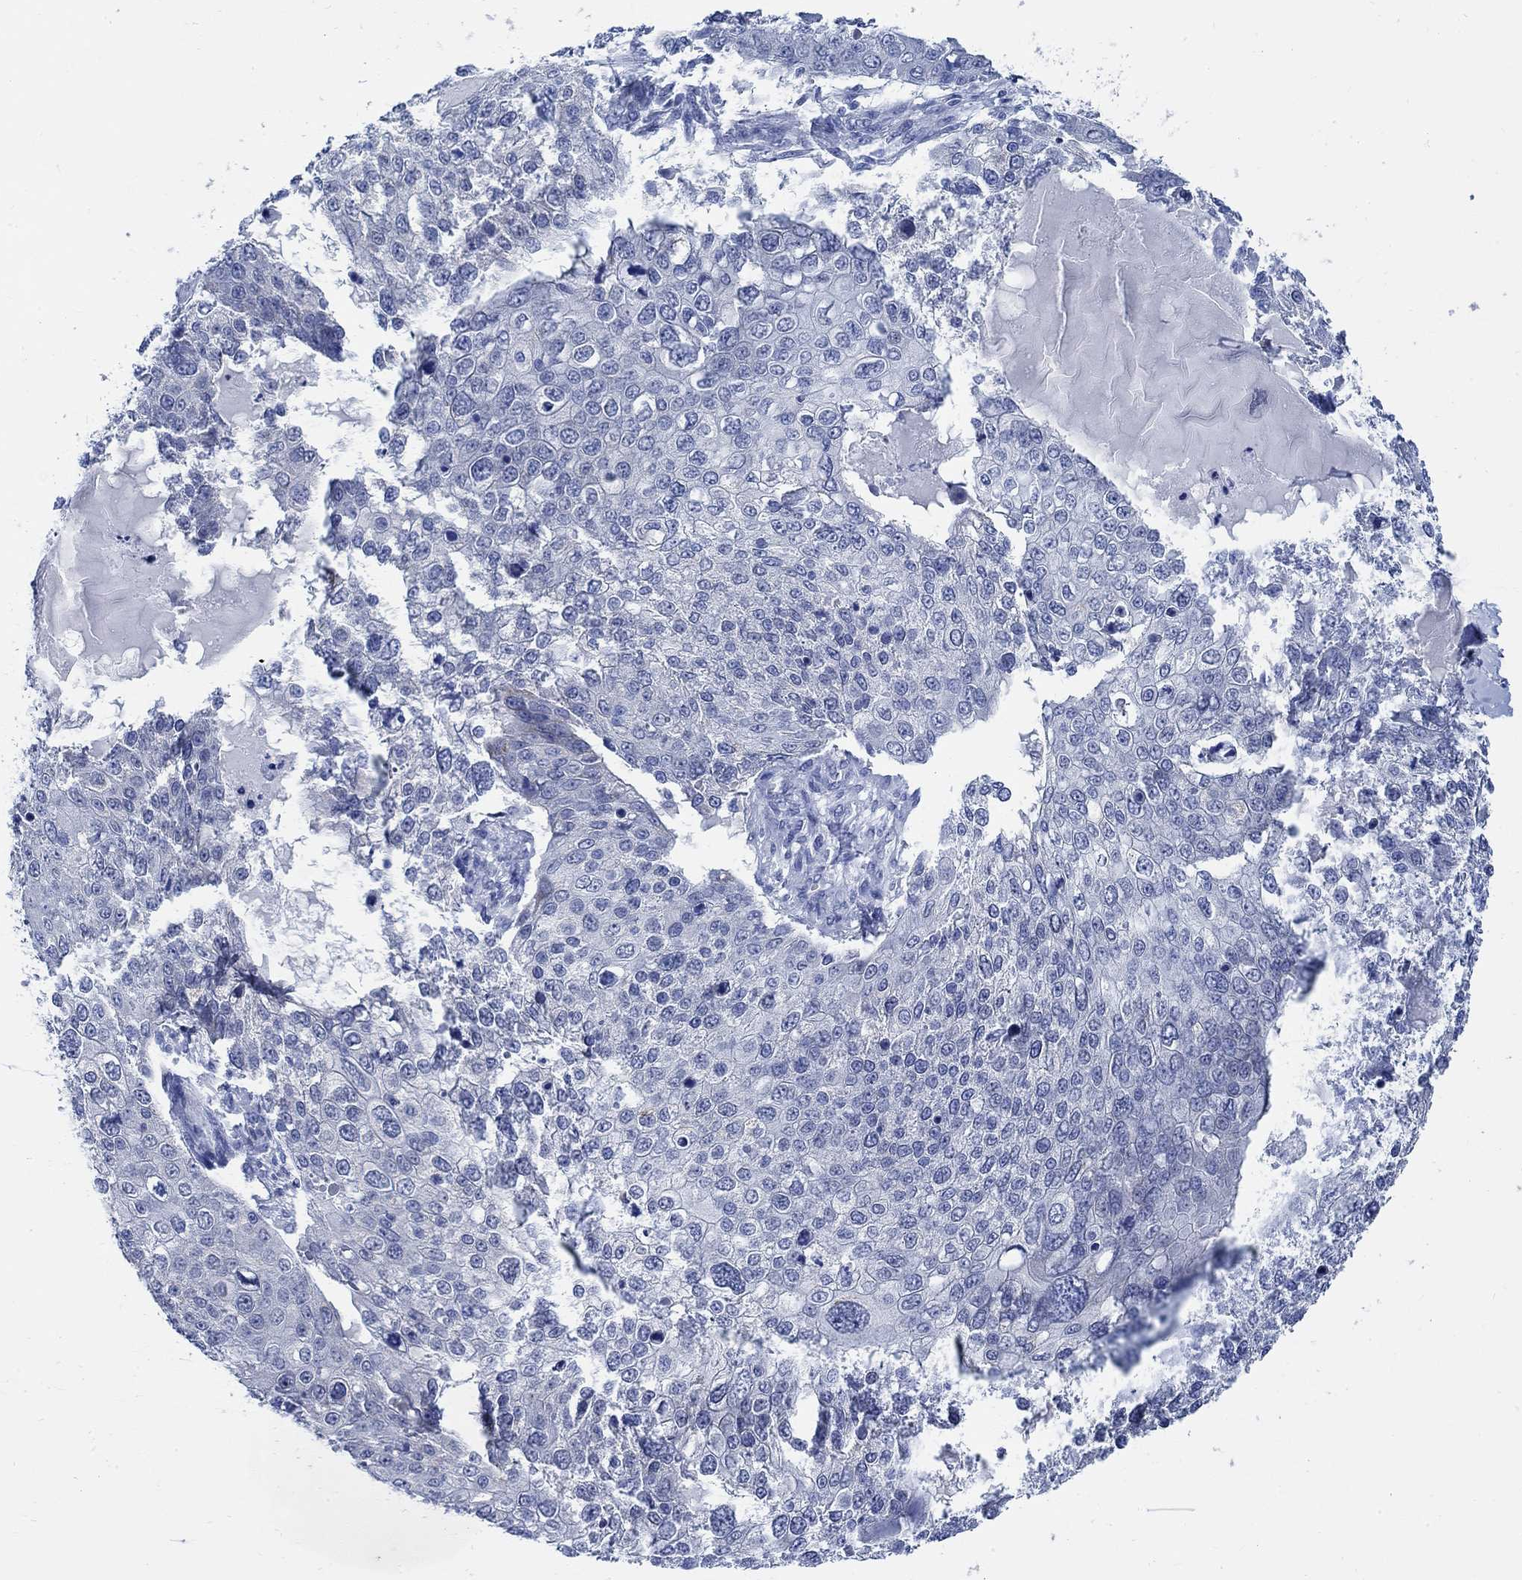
{"staining": {"intensity": "negative", "quantity": "none", "location": "none"}, "tissue": "skin cancer", "cell_type": "Tumor cells", "image_type": "cancer", "snomed": [{"axis": "morphology", "description": "Squamous cell carcinoma, NOS"}, {"axis": "topography", "description": "Skin"}], "caption": "A high-resolution histopathology image shows IHC staining of skin cancer, which exhibits no significant staining in tumor cells.", "gene": "CAMK2N1", "patient": {"sex": "male", "age": 71}}